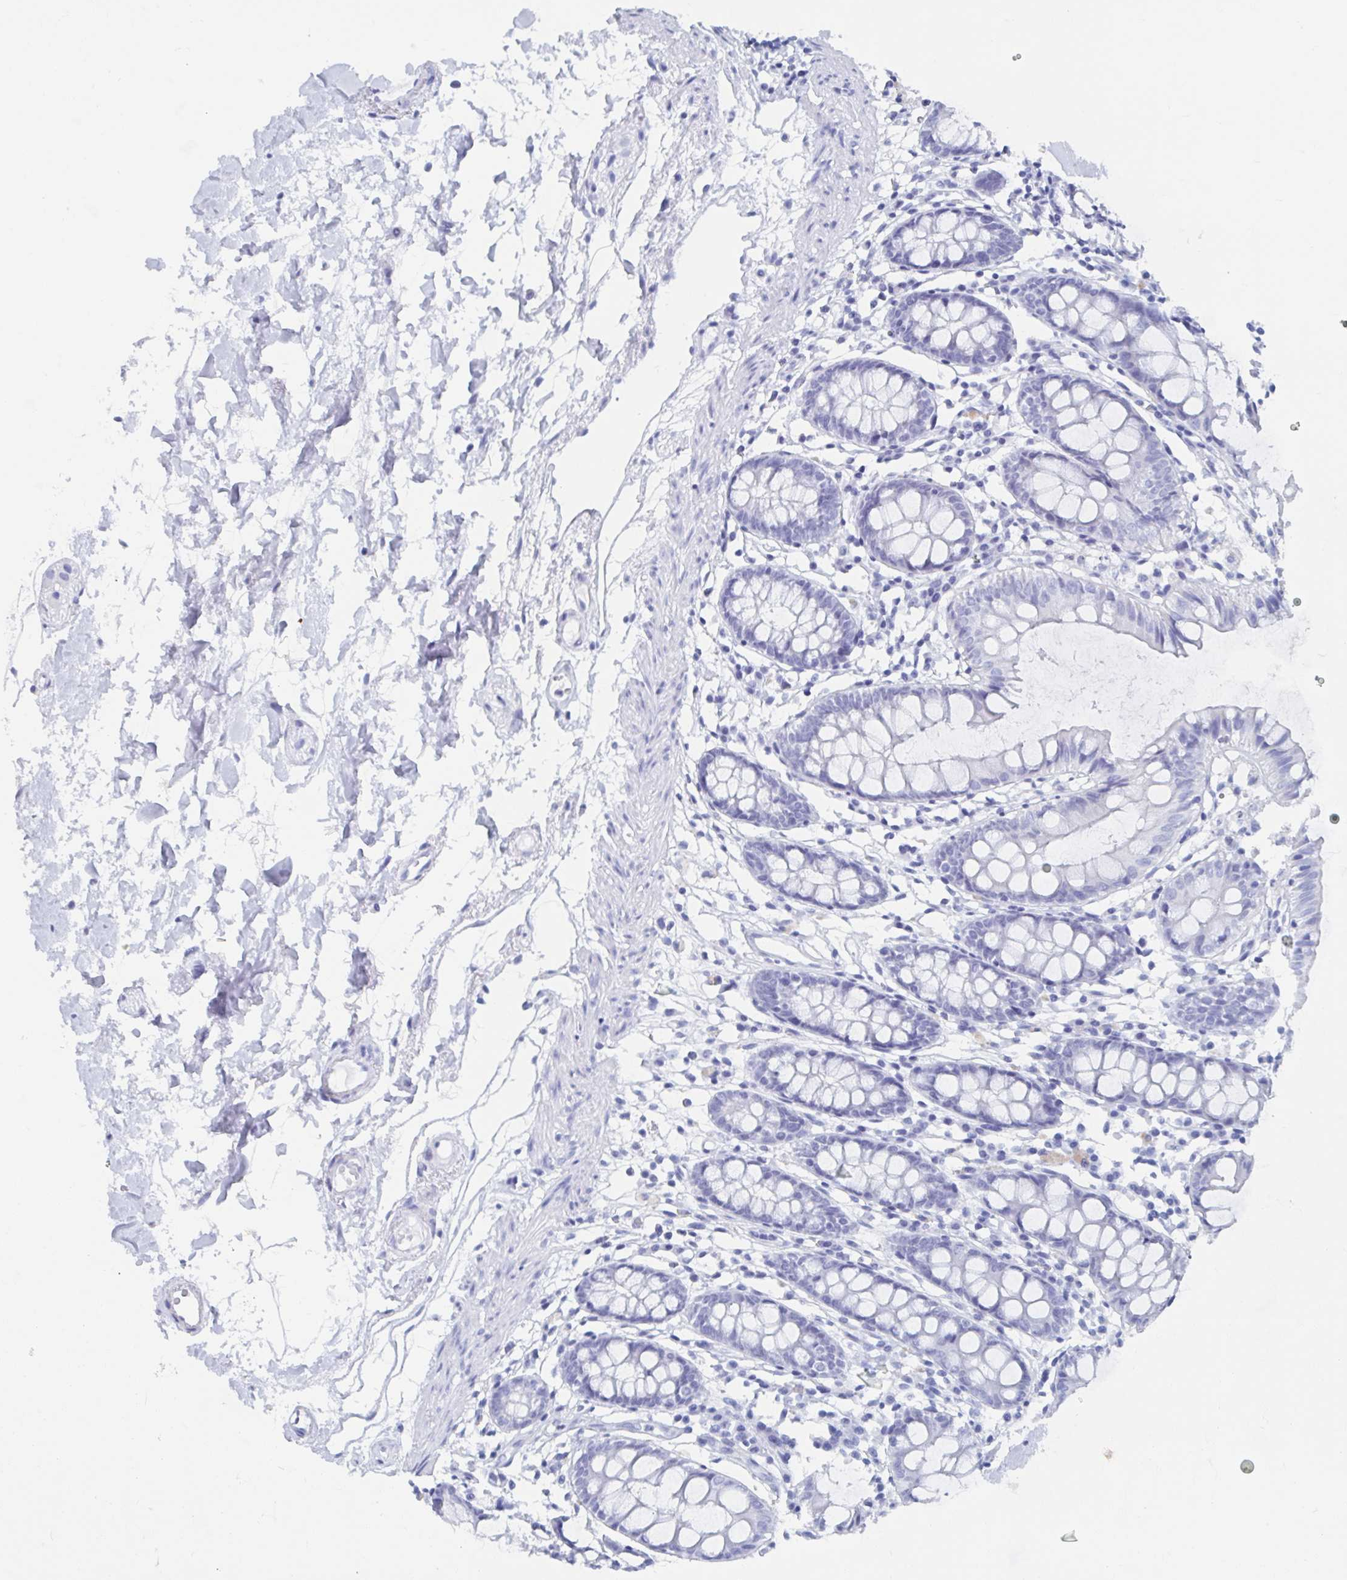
{"staining": {"intensity": "negative", "quantity": "none", "location": "none"}, "tissue": "colon", "cell_type": "Endothelial cells", "image_type": "normal", "snomed": [{"axis": "morphology", "description": "Normal tissue, NOS"}, {"axis": "topography", "description": "Colon"}], "caption": "Endothelial cells show no significant staining in unremarkable colon. (DAB (3,3'-diaminobenzidine) IHC with hematoxylin counter stain).", "gene": "C10orf53", "patient": {"sex": "female", "age": 84}}